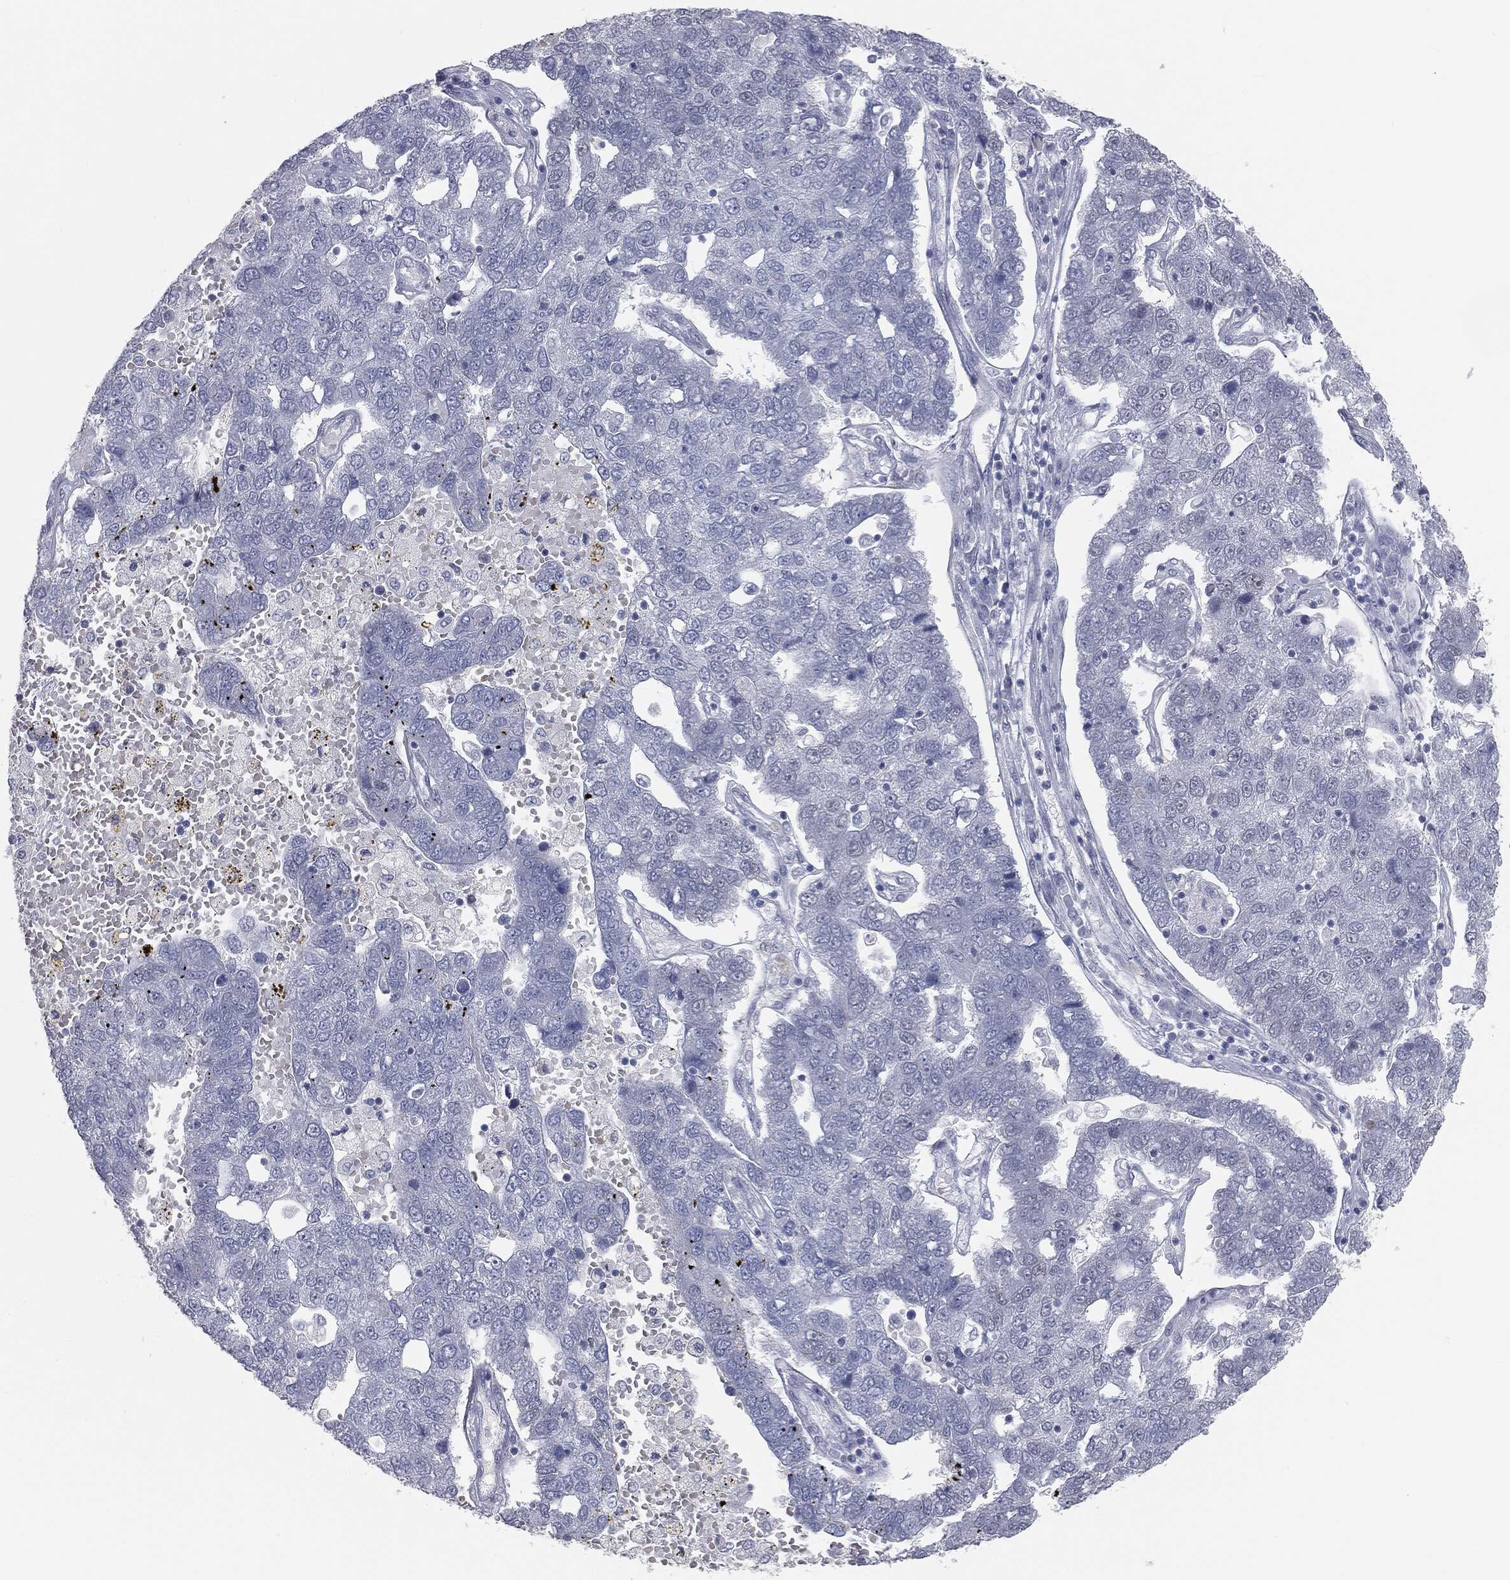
{"staining": {"intensity": "negative", "quantity": "none", "location": "none"}, "tissue": "pancreatic cancer", "cell_type": "Tumor cells", "image_type": "cancer", "snomed": [{"axis": "morphology", "description": "Adenocarcinoma, NOS"}, {"axis": "topography", "description": "Pancreas"}], "caption": "This is an immunohistochemistry (IHC) image of pancreatic cancer. There is no positivity in tumor cells.", "gene": "PRAME", "patient": {"sex": "female", "age": 61}}